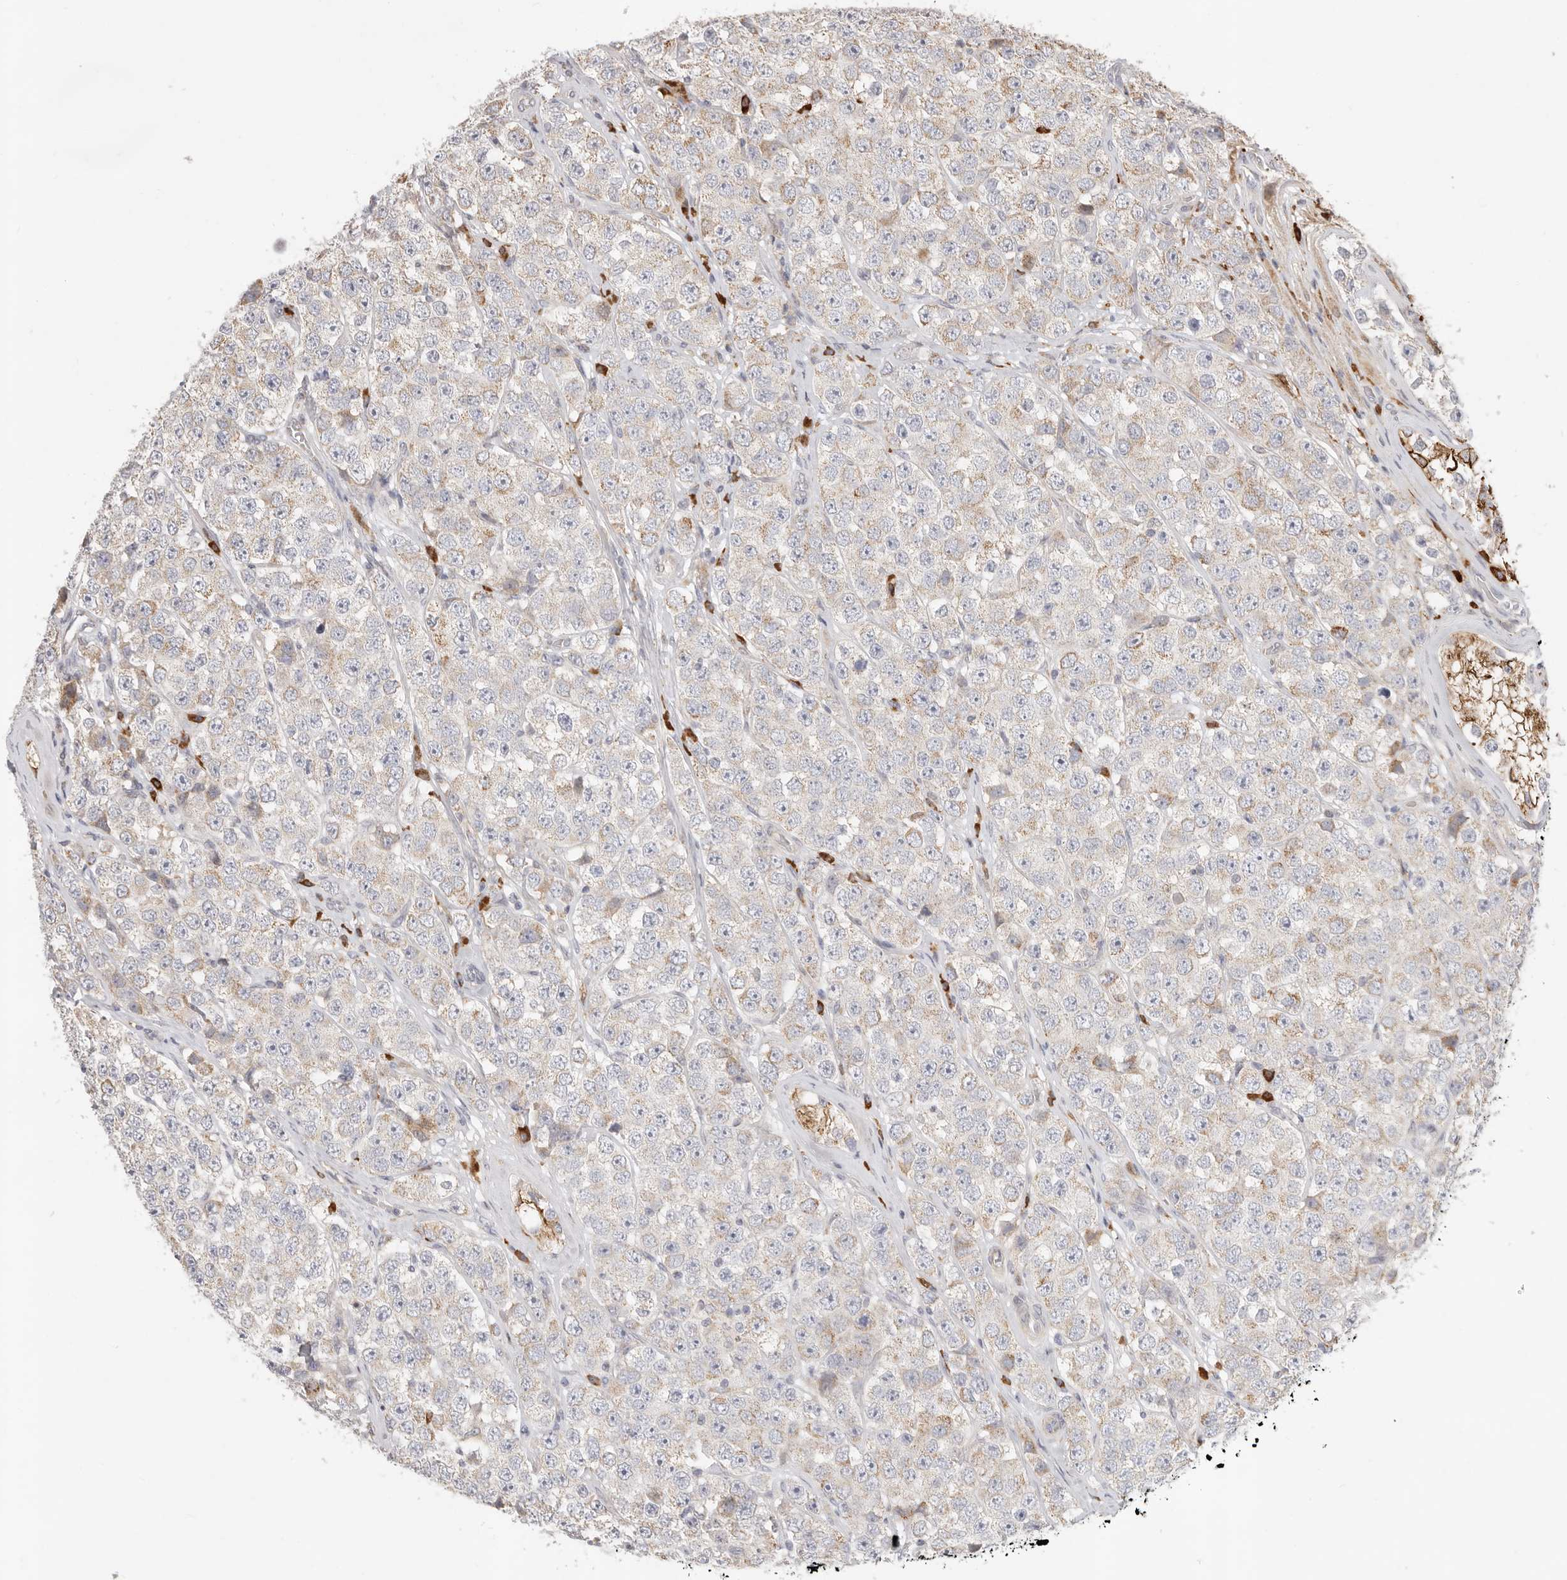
{"staining": {"intensity": "weak", "quantity": "25%-75%", "location": "cytoplasmic/membranous"}, "tissue": "testis cancer", "cell_type": "Tumor cells", "image_type": "cancer", "snomed": [{"axis": "morphology", "description": "Seminoma, NOS"}, {"axis": "topography", "description": "Testis"}], "caption": "Seminoma (testis) stained for a protein (brown) demonstrates weak cytoplasmic/membranous positive positivity in about 25%-75% of tumor cells.", "gene": "USH1C", "patient": {"sex": "male", "age": 28}}